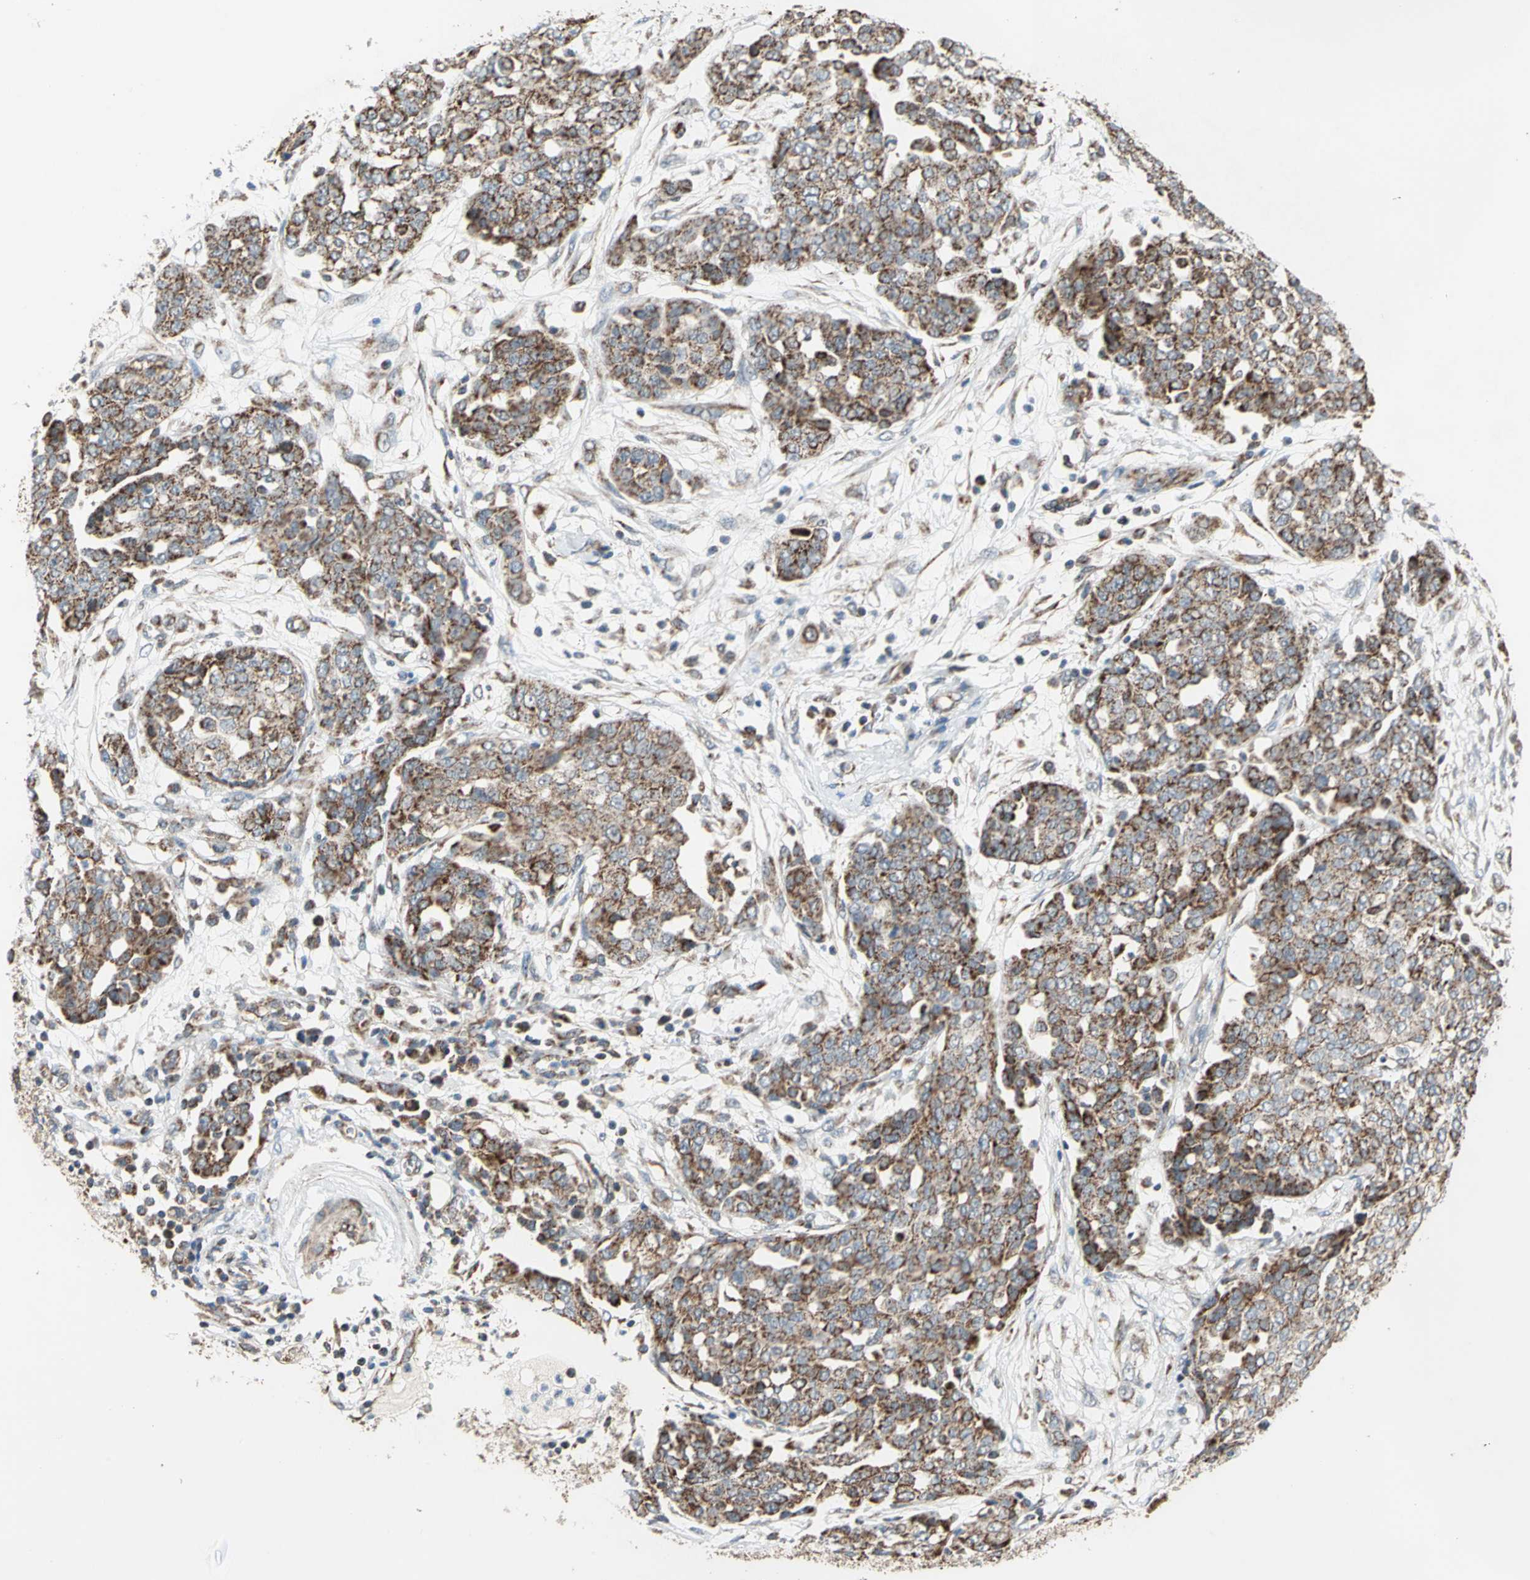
{"staining": {"intensity": "strong", "quantity": ">75%", "location": "cytoplasmic/membranous"}, "tissue": "ovarian cancer", "cell_type": "Tumor cells", "image_type": "cancer", "snomed": [{"axis": "morphology", "description": "Cystadenocarcinoma, serous, NOS"}, {"axis": "topography", "description": "Soft tissue"}, {"axis": "topography", "description": "Ovary"}], "caption": "Strong cytoplasmic/membranous expression for a protein is seen in approximately >75% of tumor cells of ovarian cancer using immunohistochemistry.", "gene": "MRPS22", "patient": {"sex": "female", "age": 57}}